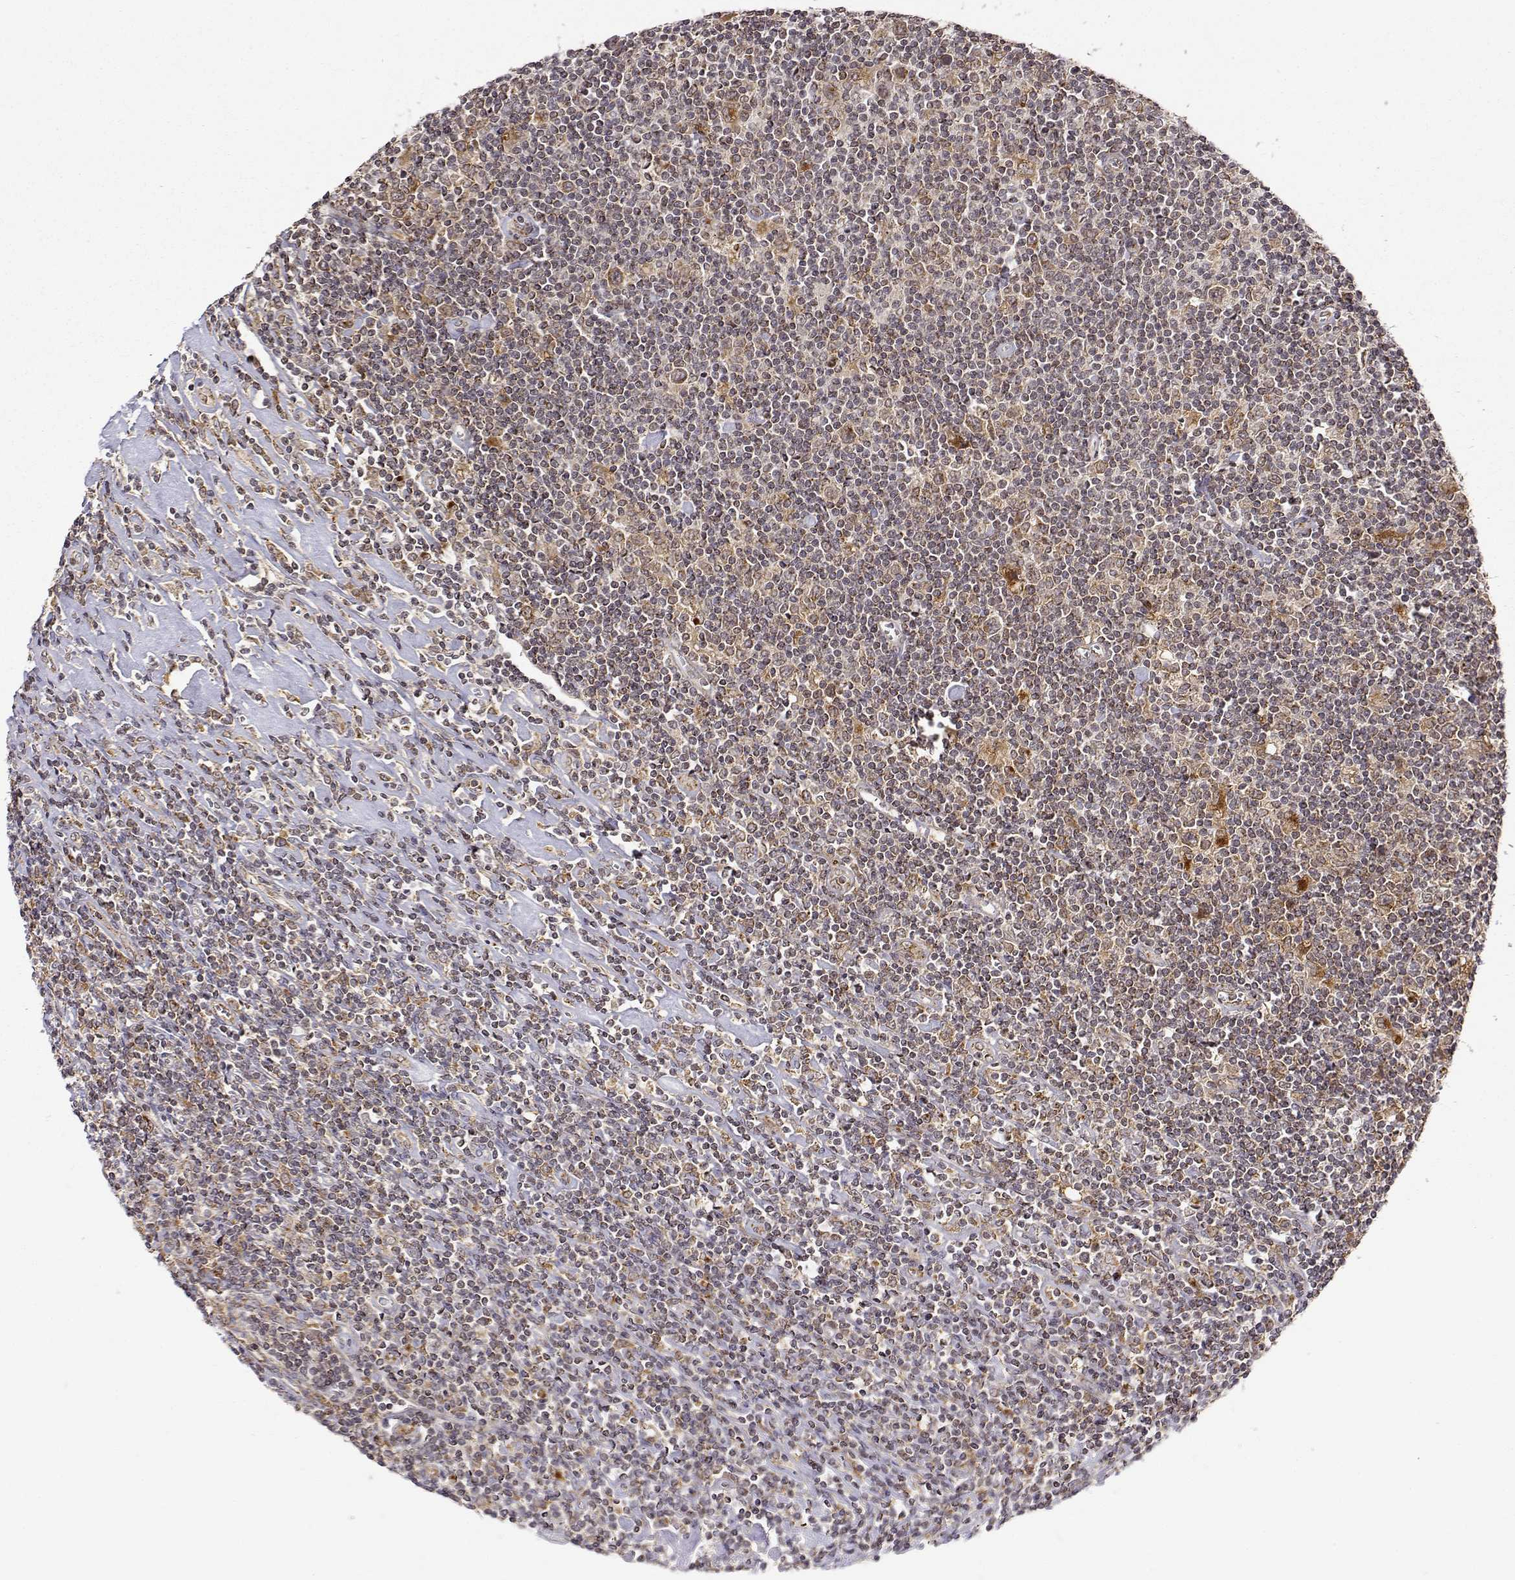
{"staining": {"intensity": "moderate", "quantity": ">75%", "location": "cytoplasmic/membranous"}, "tissue": "lymphoma", "cell_type": "Tumor cells", "image_type": "cancer", "snomed": [{"axis": "morphology", "description": "Hodgkin's disease, NOS"}, {"axis": "topography", "description": "Lymph node"}], "caption": "Protein expression analysis of human lymphoma reveals moderate cytoplasmic/membranous staining in approximately >75% of tumor cells.", "gene": "RNF13", "patient": {"sex": "male", "age": 40}}